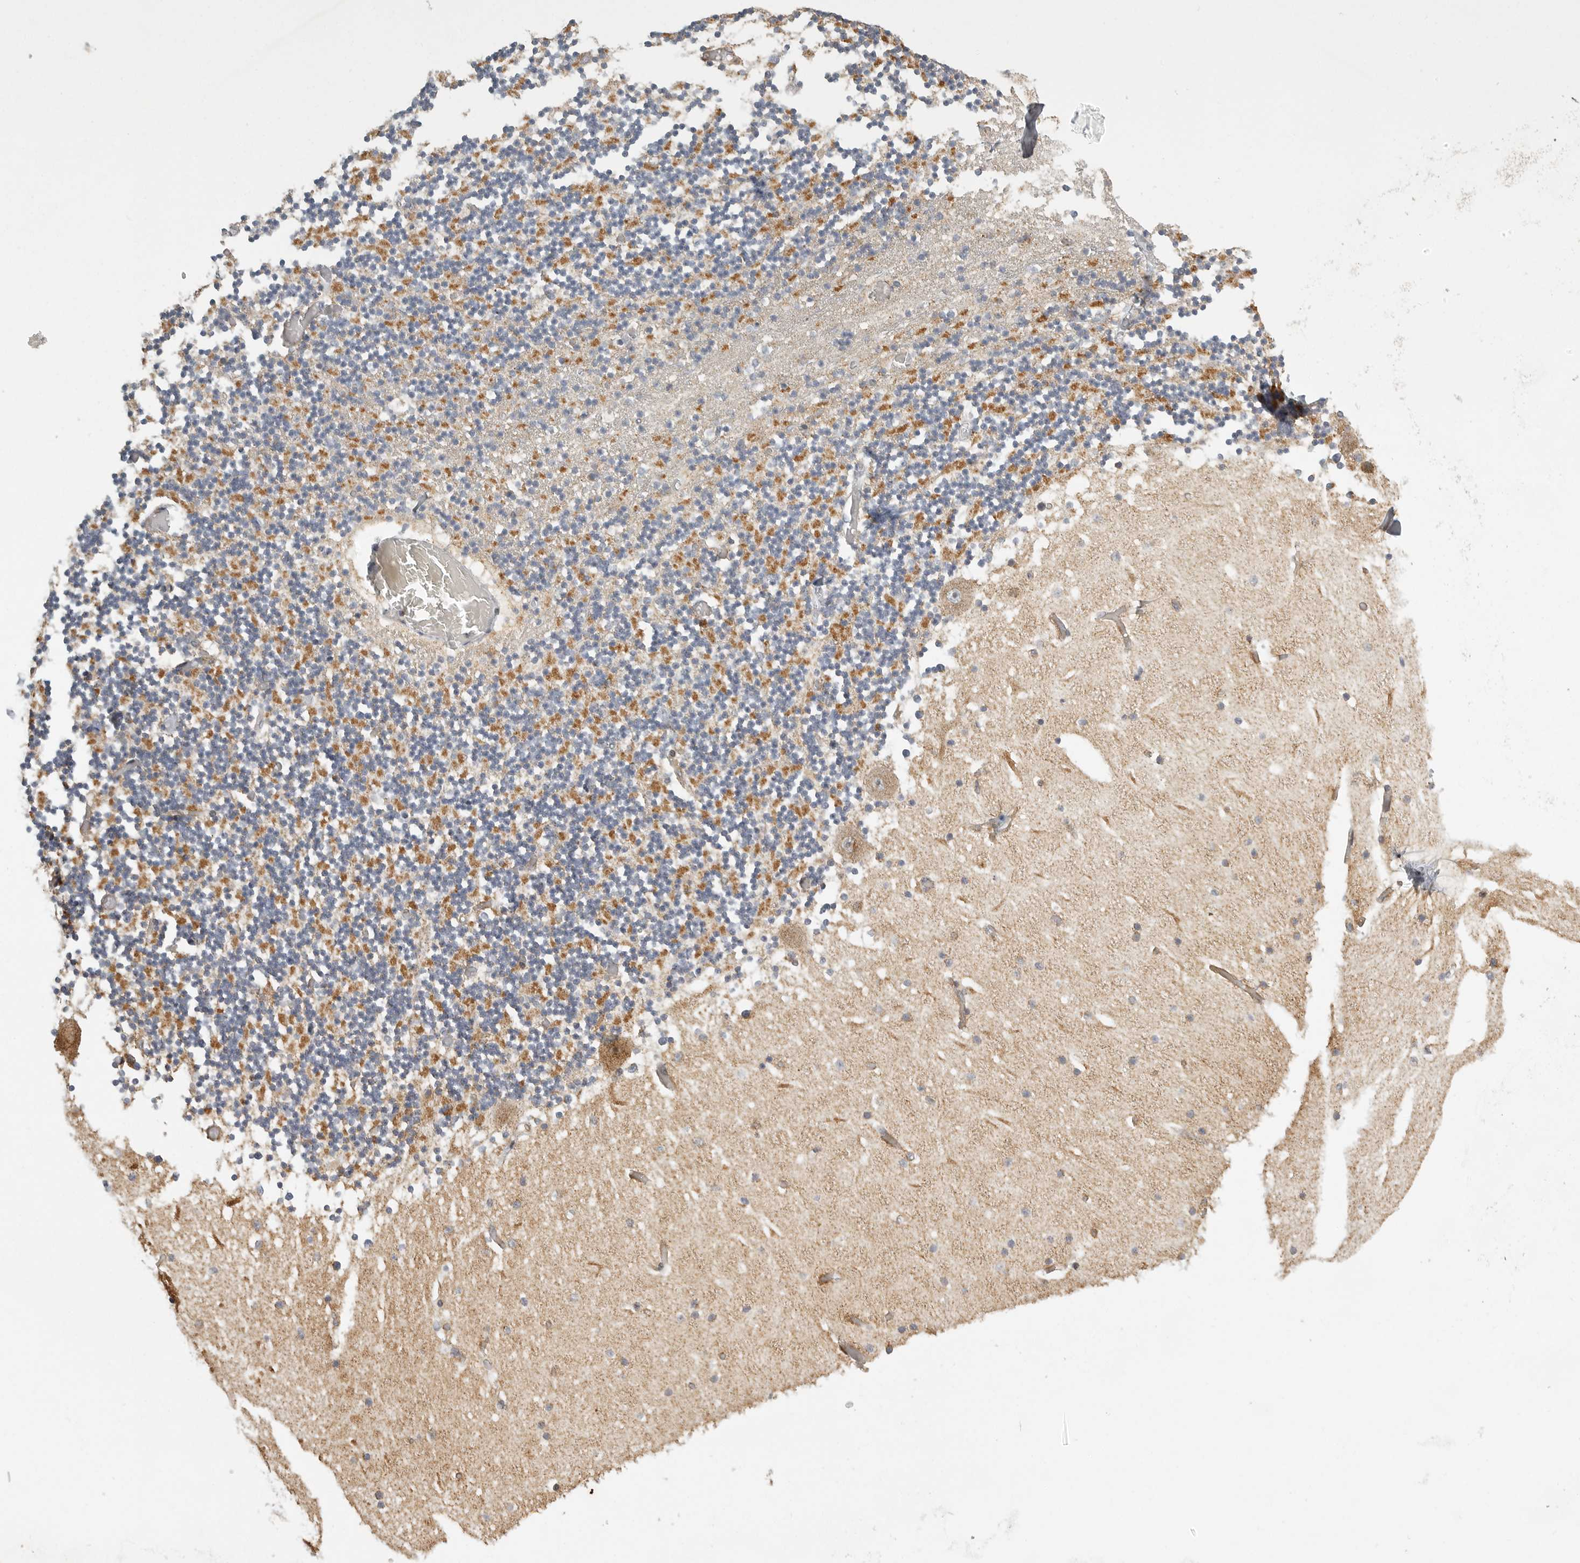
{"staining": {"intensity": "moderate", "quantity": "25%-75%", "location": "cytoplasmic/membranous"}, "tissue": "cerebellum", "cell_type": "Cells in granular layer", "image_type": "normal", "snomed": [{"axis": "morphology", "description": "Normal tissue, NOS"}, {"axis": "topography", "description": "Cerebellum"}], "caption": "Immunohistochemistry of benign cerebellum reveals medium levels of moderate cytoplasmic/membranous positivity in approximately 25%-75% of cells in granular layer.", "gene": "NARS2", "patient": {"sex": "female", "age": 28}}